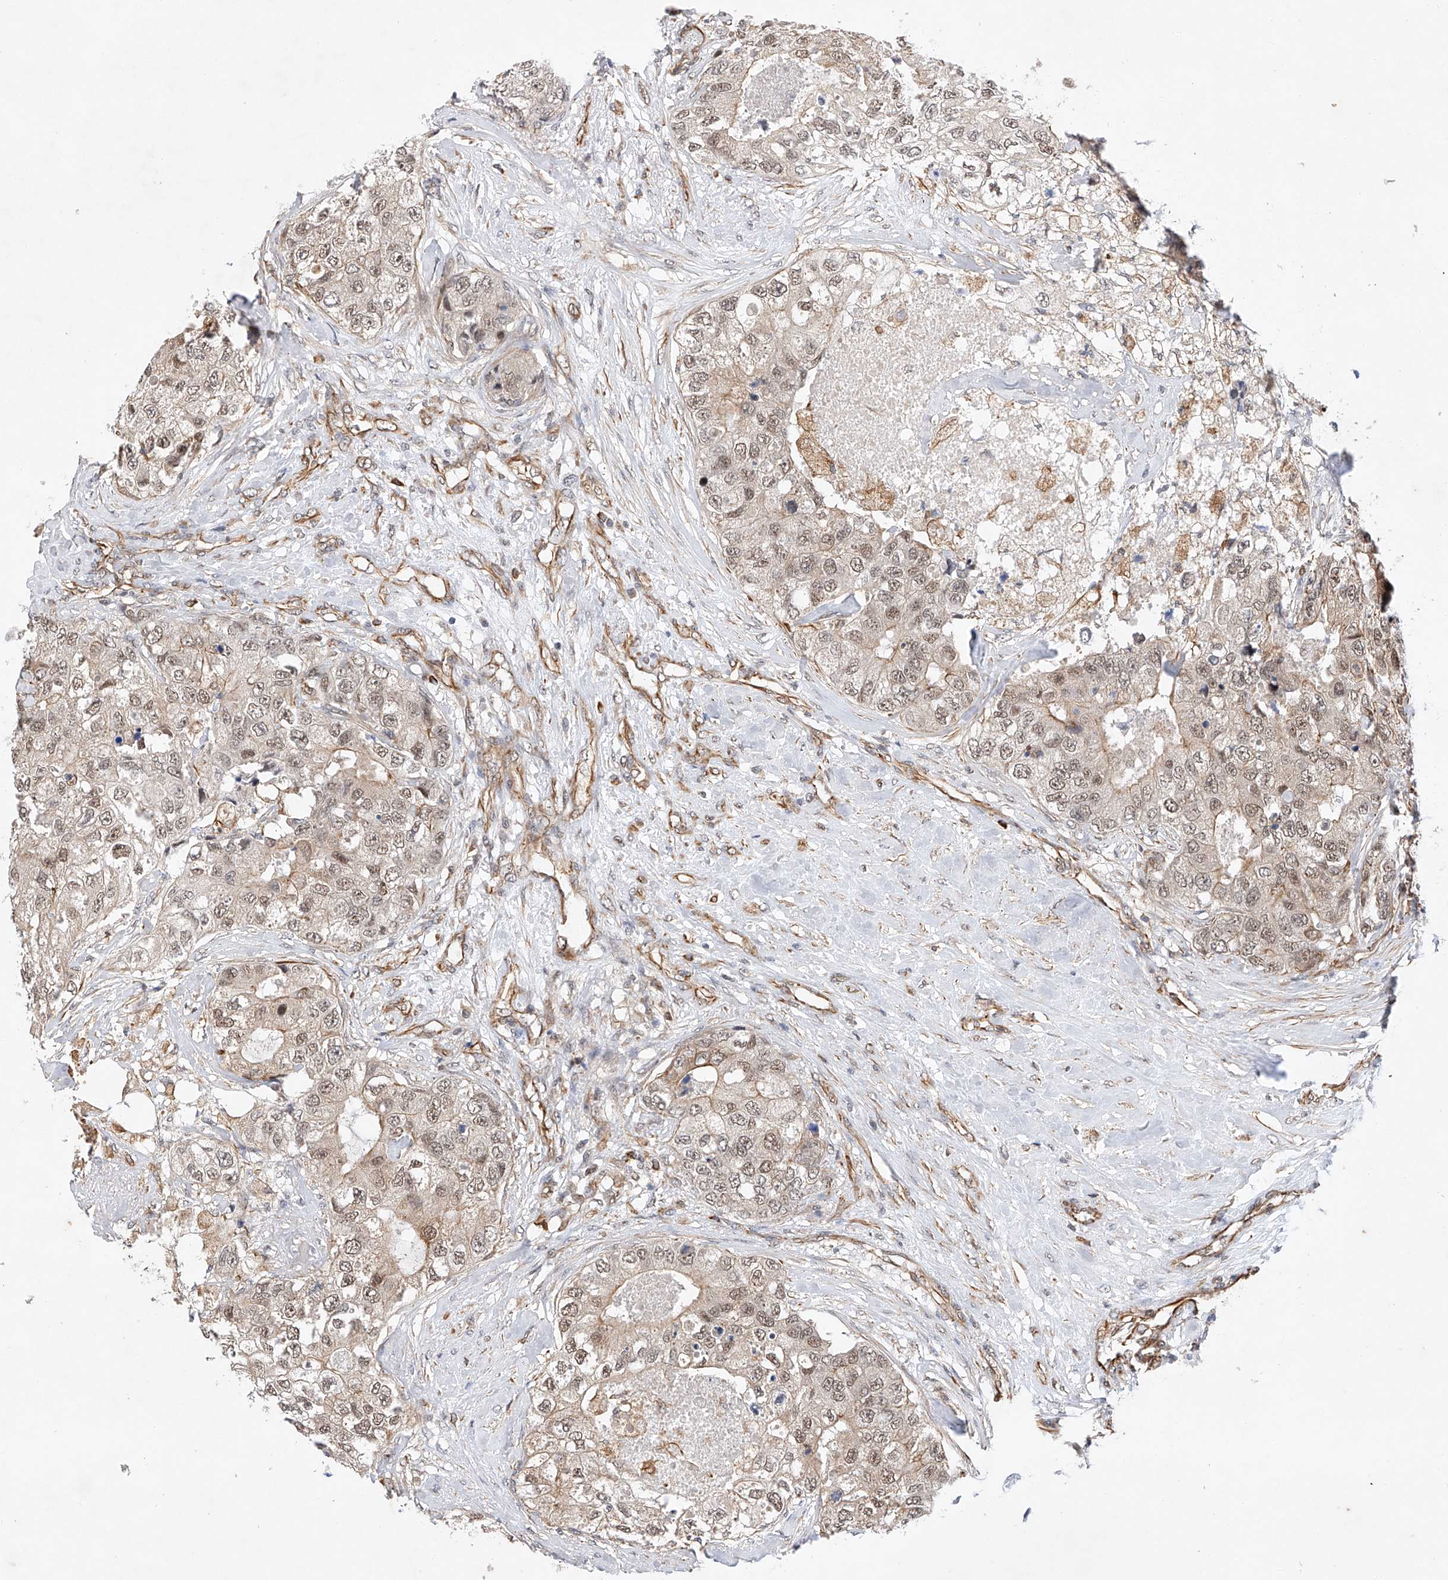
{"staining": {"intensity": "moderate", "quantity": ">75%", "location": "cytoplasmic/membranous,nuclear"}, "tissue": "breast cancer", "cell_type": "Tumor cells", "image_type": "cancer", "snomed": [{"axis": "morphology", "description": "Duct carcinoma"}, {"axis": "topography", "description": "Breast"}], "caption": "Approximately >75% of tumor cells in intraductal carcinoma (breast) display moderate cytoplasmic/membranous and nuclear protein staining as visualized by brown immunohistochemical staining.", "gene": "AMD1", "patient": {"sex": "female", "age": 62}}